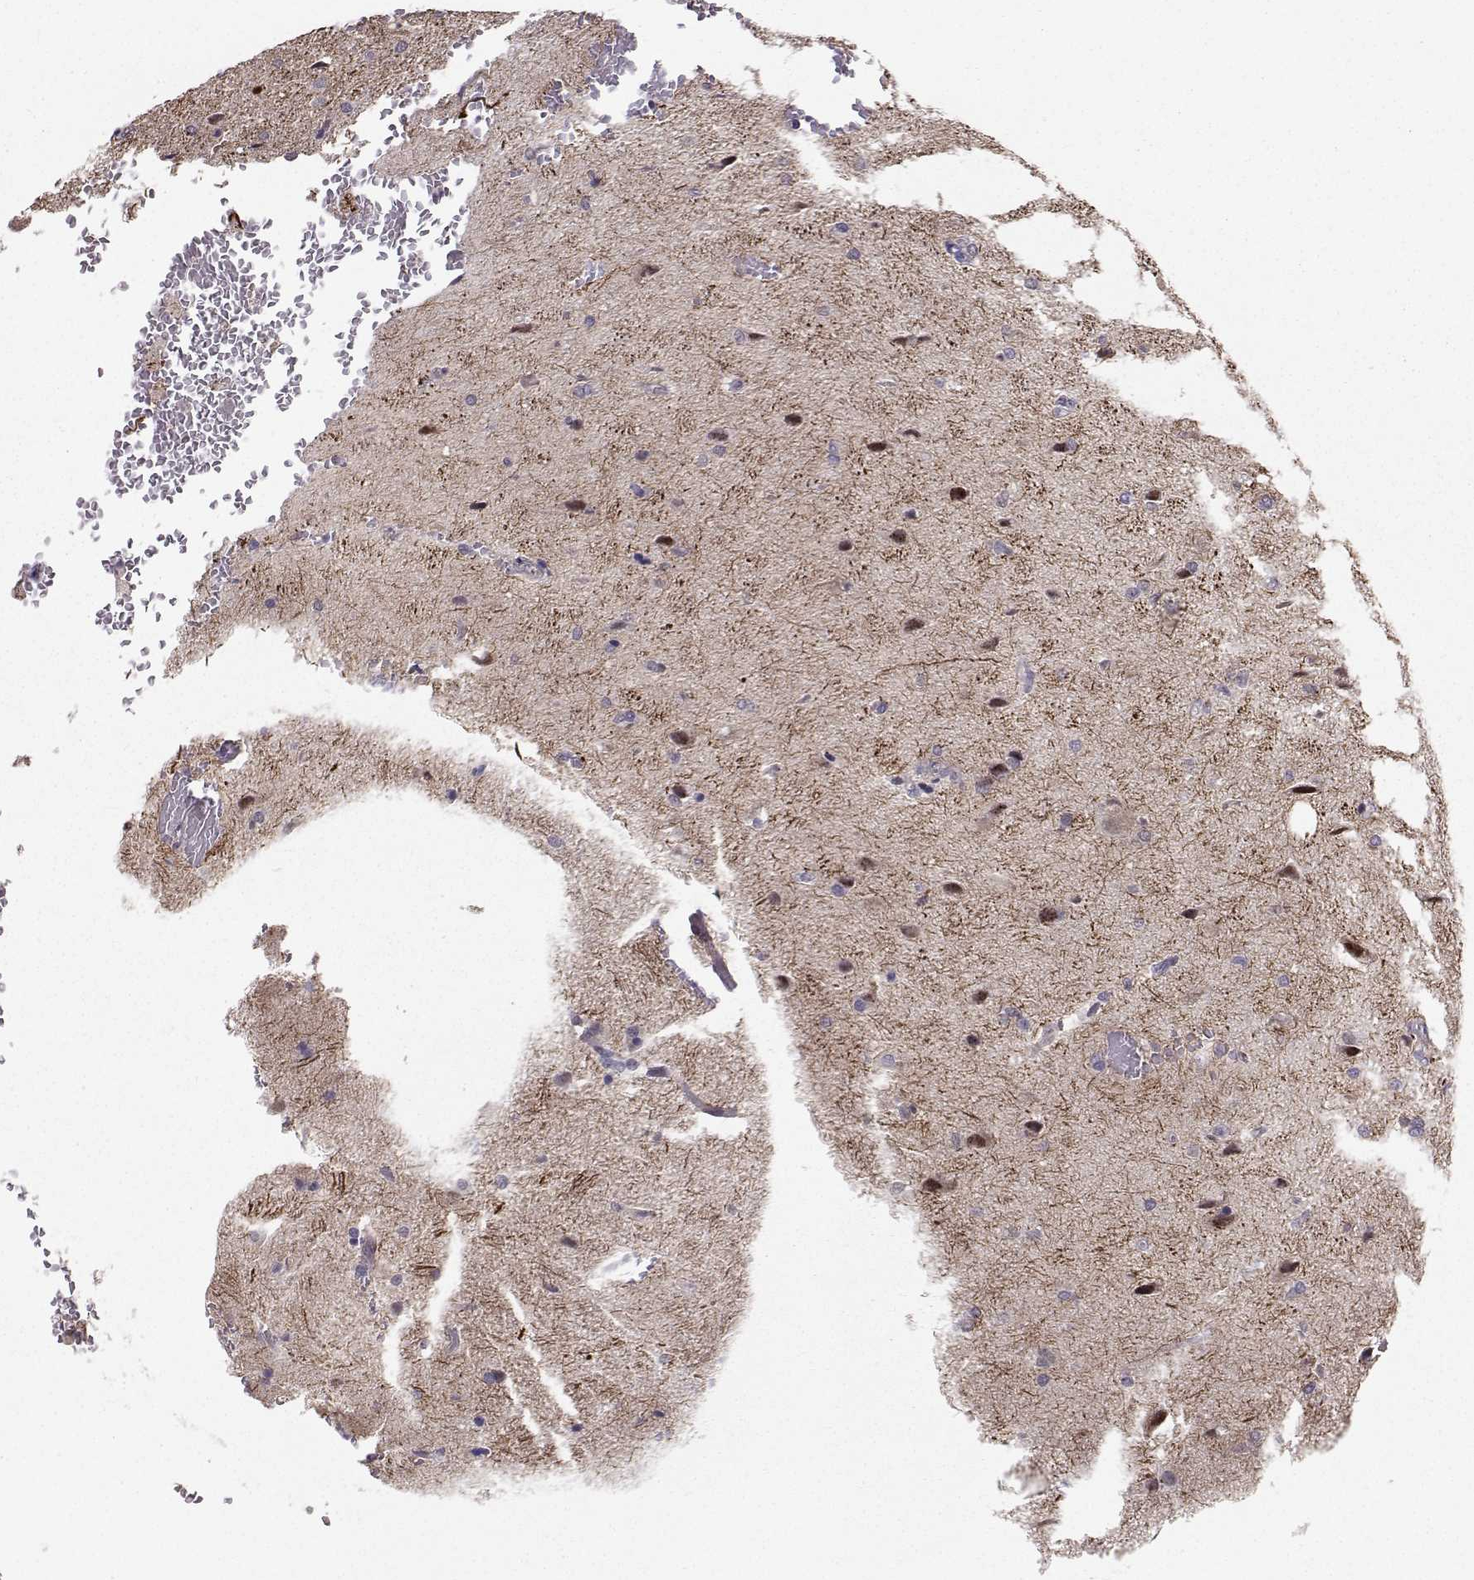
{"staining": {"intensity": "negative", "quantity": "none", "location": "none"}, "tissue": "glioma", "cell_type": "Tumor cells", "image_type": "cancer", "snomed": [{"axis": "morphology", "description": "Glioma, malignant, High grade"}, {"axis": "topography", "description": "Brain"}], "caption": "This is an IHC micrograph of high-grade glioma (malignant). There is no expression in tumor cells.", "gene": "PKP2", "patient": {"sex": "male", "age": 68}}